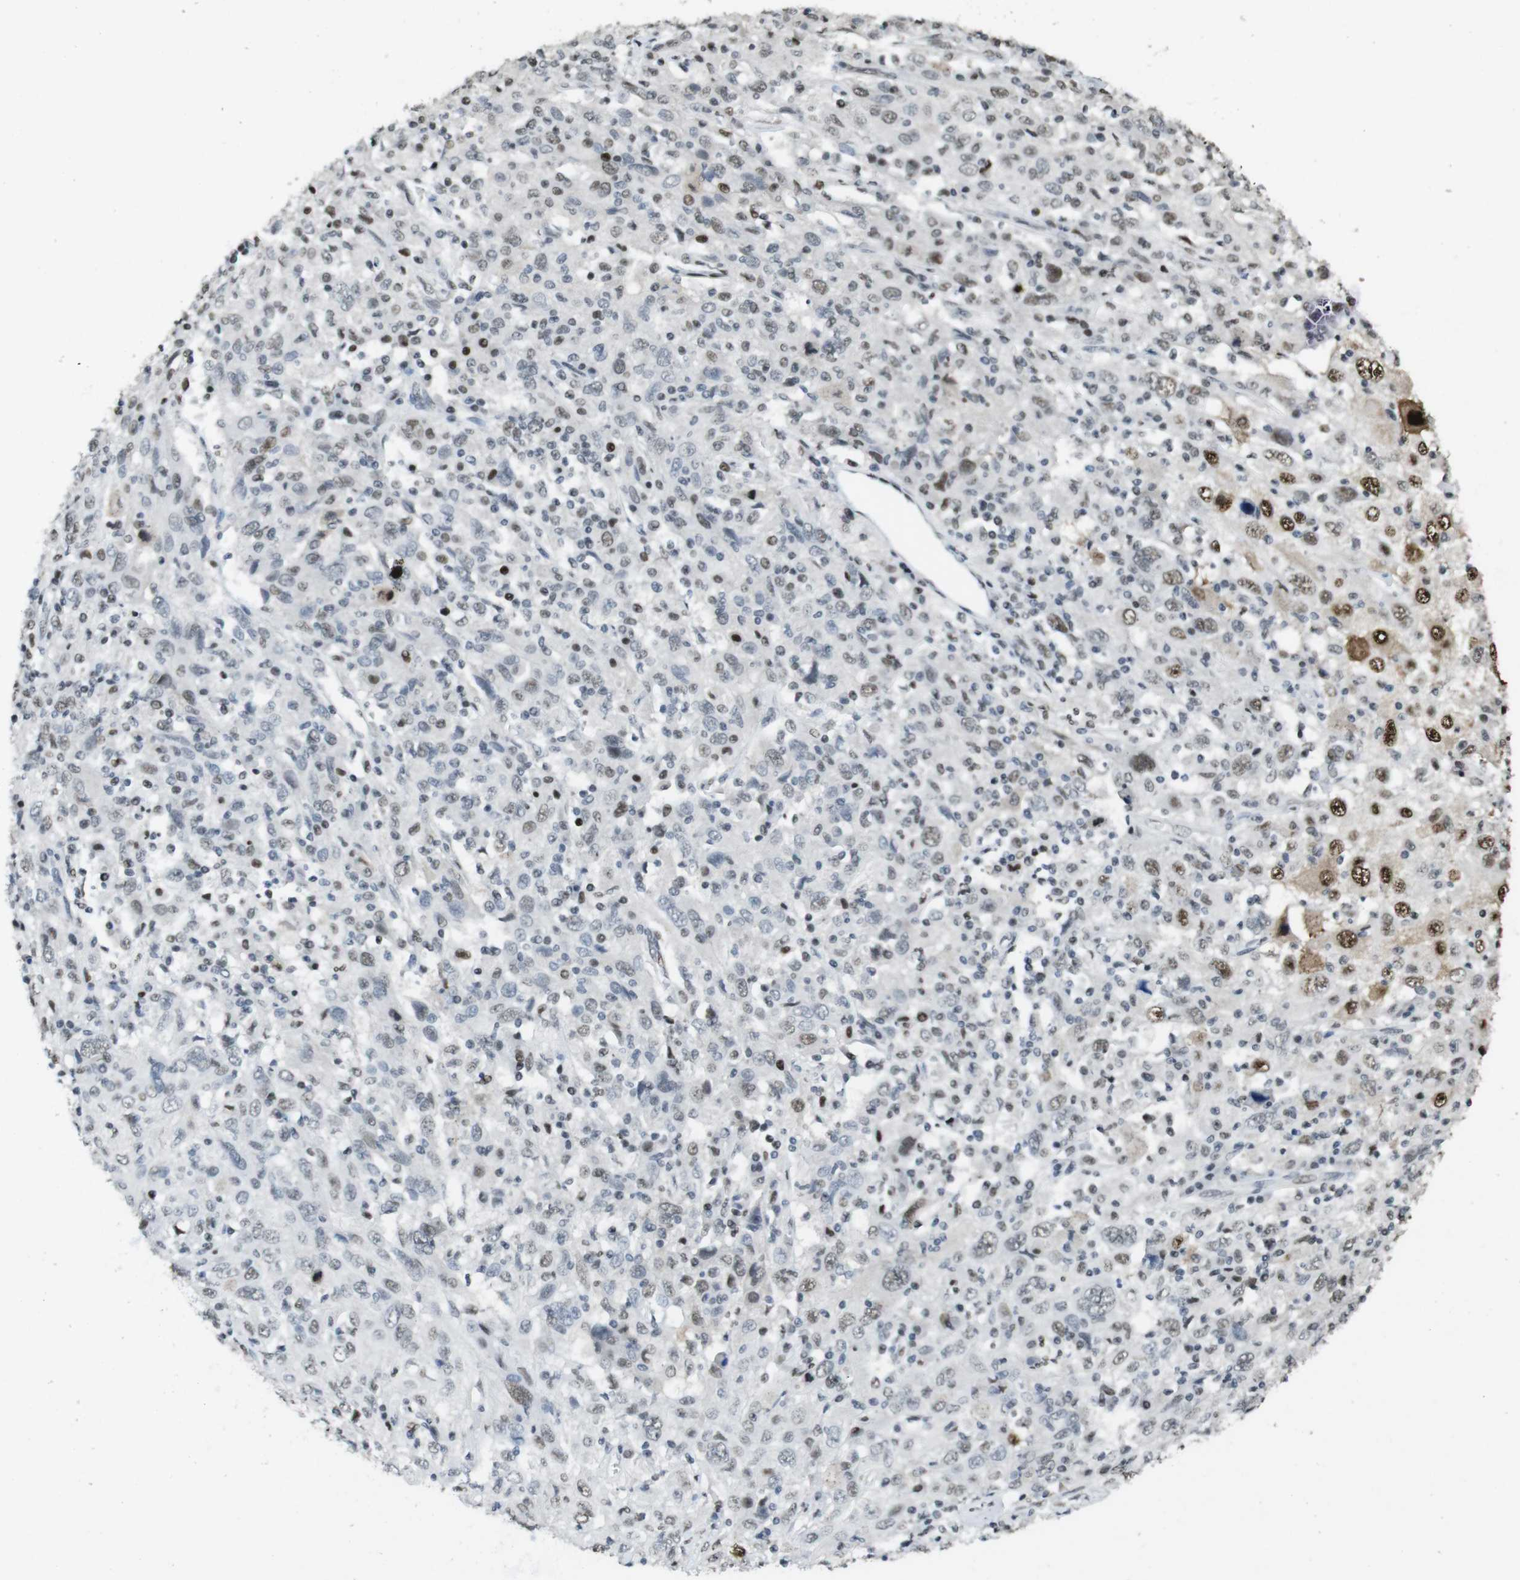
{"staining": {"intensity": "moderate", "quantity": "<25%", "location": "nuclear"}, "tissue": "cervical cancer", "cell_type": "Tumor cells", "image_type": "cancer", "snomed": [{"axis": "morphology", "description": "Squamous cell carcinoma, NOS"}, {"axis": "topography", "description": "Cervix"}], "caption": "Cervical cancer stained for a protein (brown) exhibits moderate nuclear positive staining in approximately <25% of tumor cells.", "gene": "CSNK2B", "patient": {"sex": "female", "age": 46}}